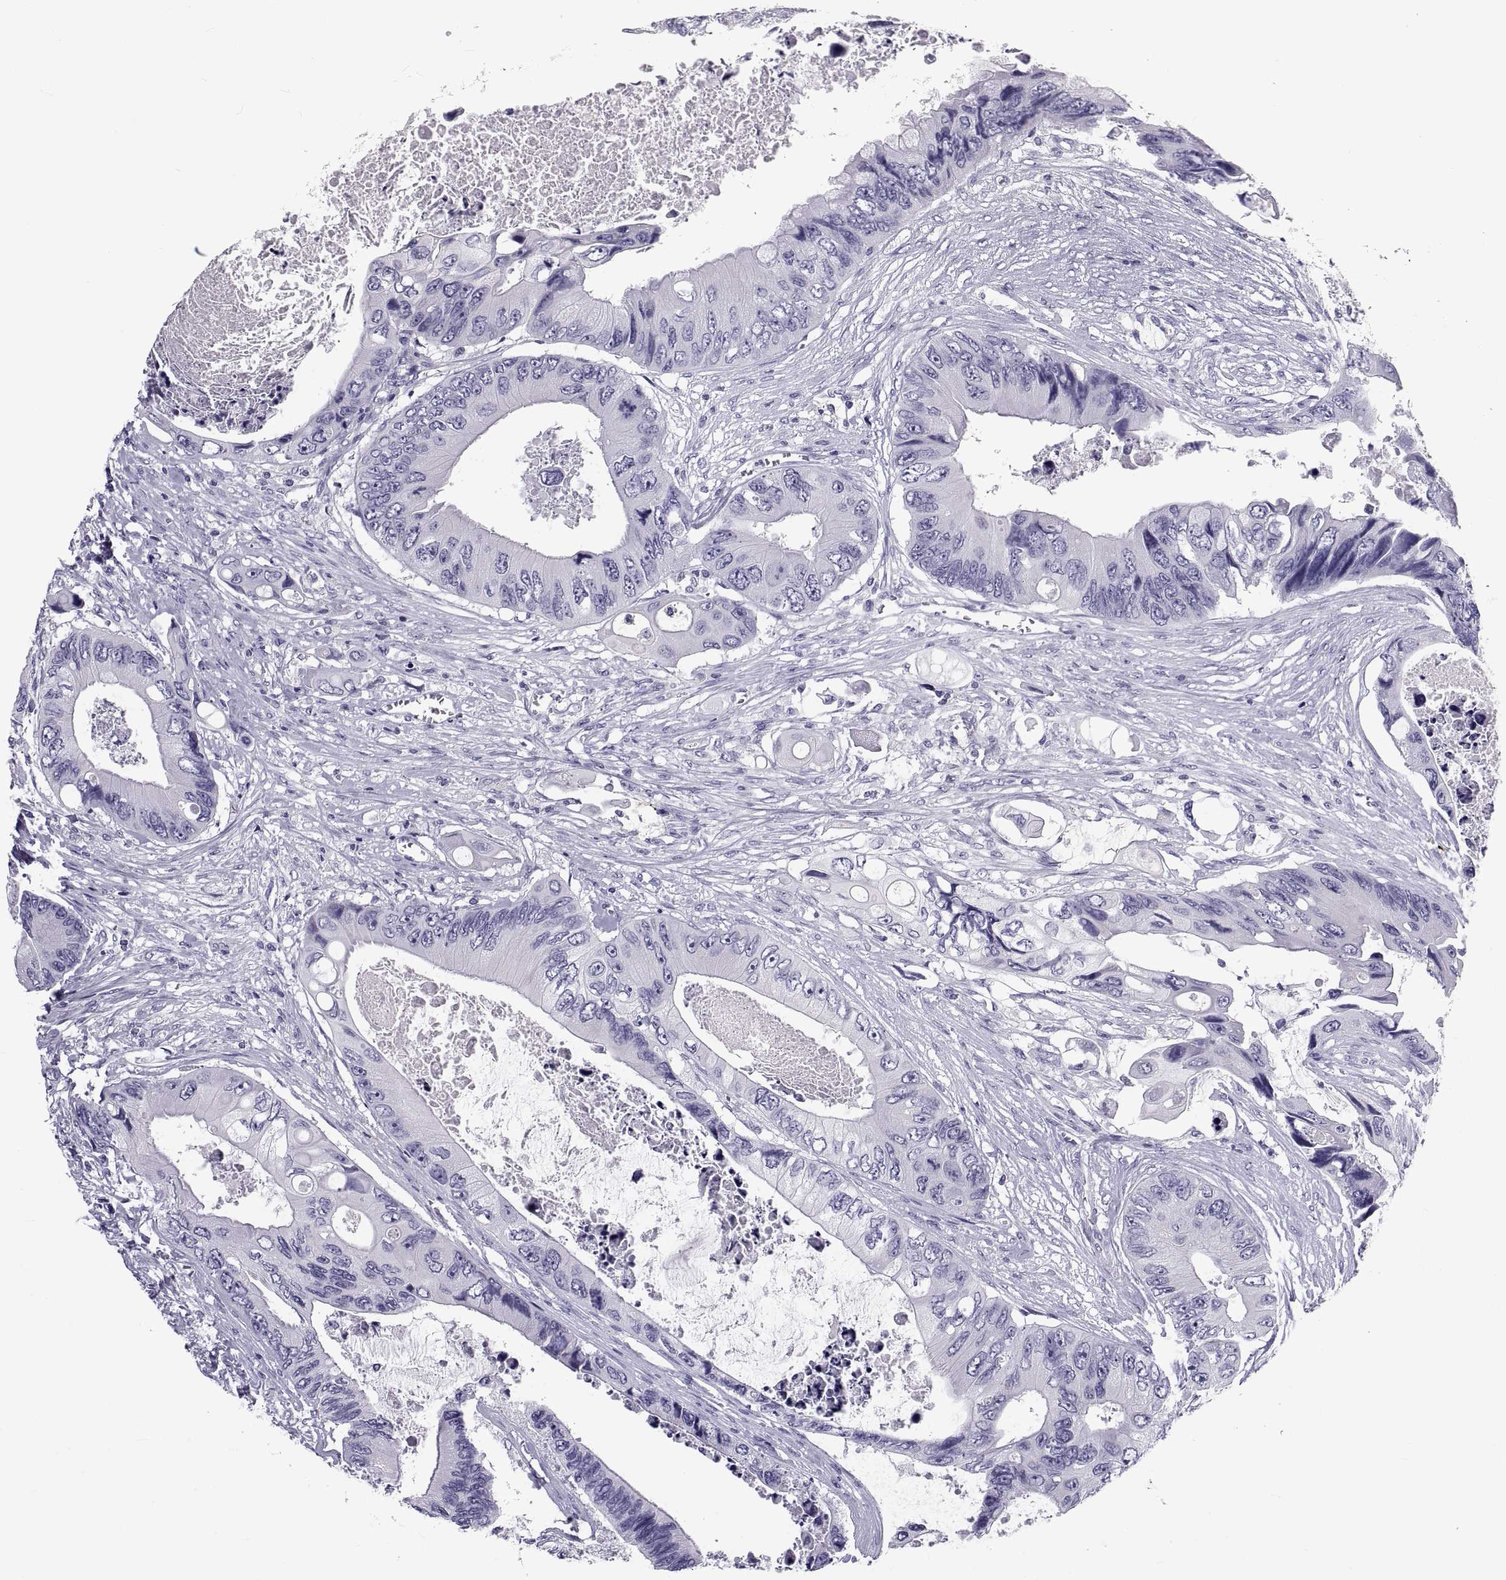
{"staining": {"intensity": "negative", "quantity": "none", "location": "none"}, "tissue": "colorectal cancer", "cell_type": "Tumor cells", "image_type": "cancer", "snomed": [{"axis": "morphology", "description": "Adenocarcinoma, NOS"}, {"axis": "topography", "description": "Rectum"}], "caption": "High magnification brightfield microscopy of adenocarcinoma (colorectal) stained with DAB (3,3'-diaminobenzidine) (brown) and counterstained with hematoxylin (blue): tumor cells show no significant expression.", "gene": "DEFB129", "patient": {"sex": "male", "age": 63}}